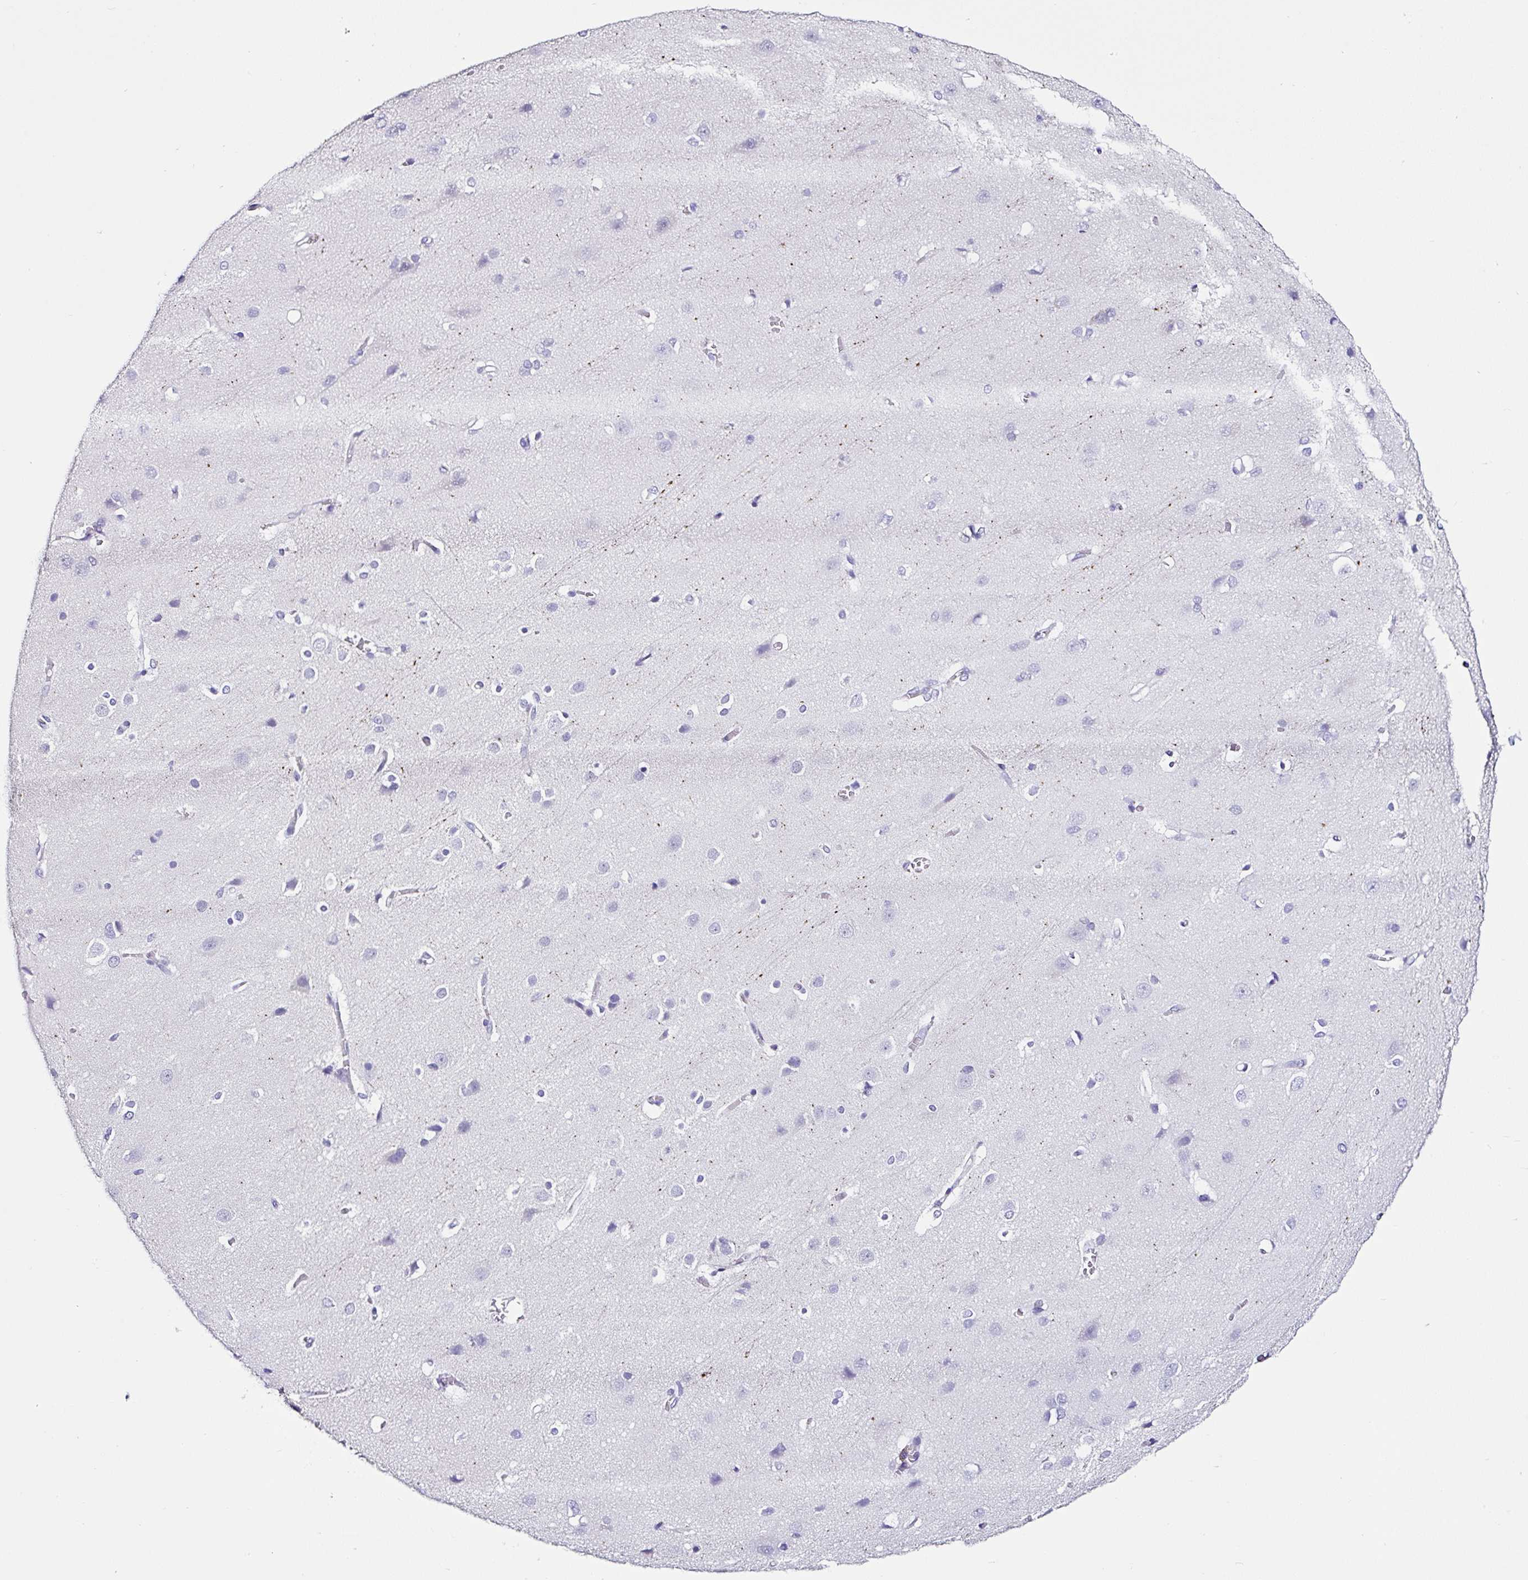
{"staining": {"intensity": "negative", "quantity": "none", "location": "none"}, "tissue": "cerebral cortex", "cell_type": "Endothelial cells", "image_type": "normal", "snomed": [{"axis": "morphology", "description": "Normal tissue, NOS"}, {"axis": "topography", "description": "Cerebral cortex"}], "caption": "This is an immunohistochemistry (IHC) image of unremarkable human cerebral cortex. There is no positivity in endothelial cells.", "gene": "TMPRSS11E", "patient": {"sex": "male", "age": 37}}